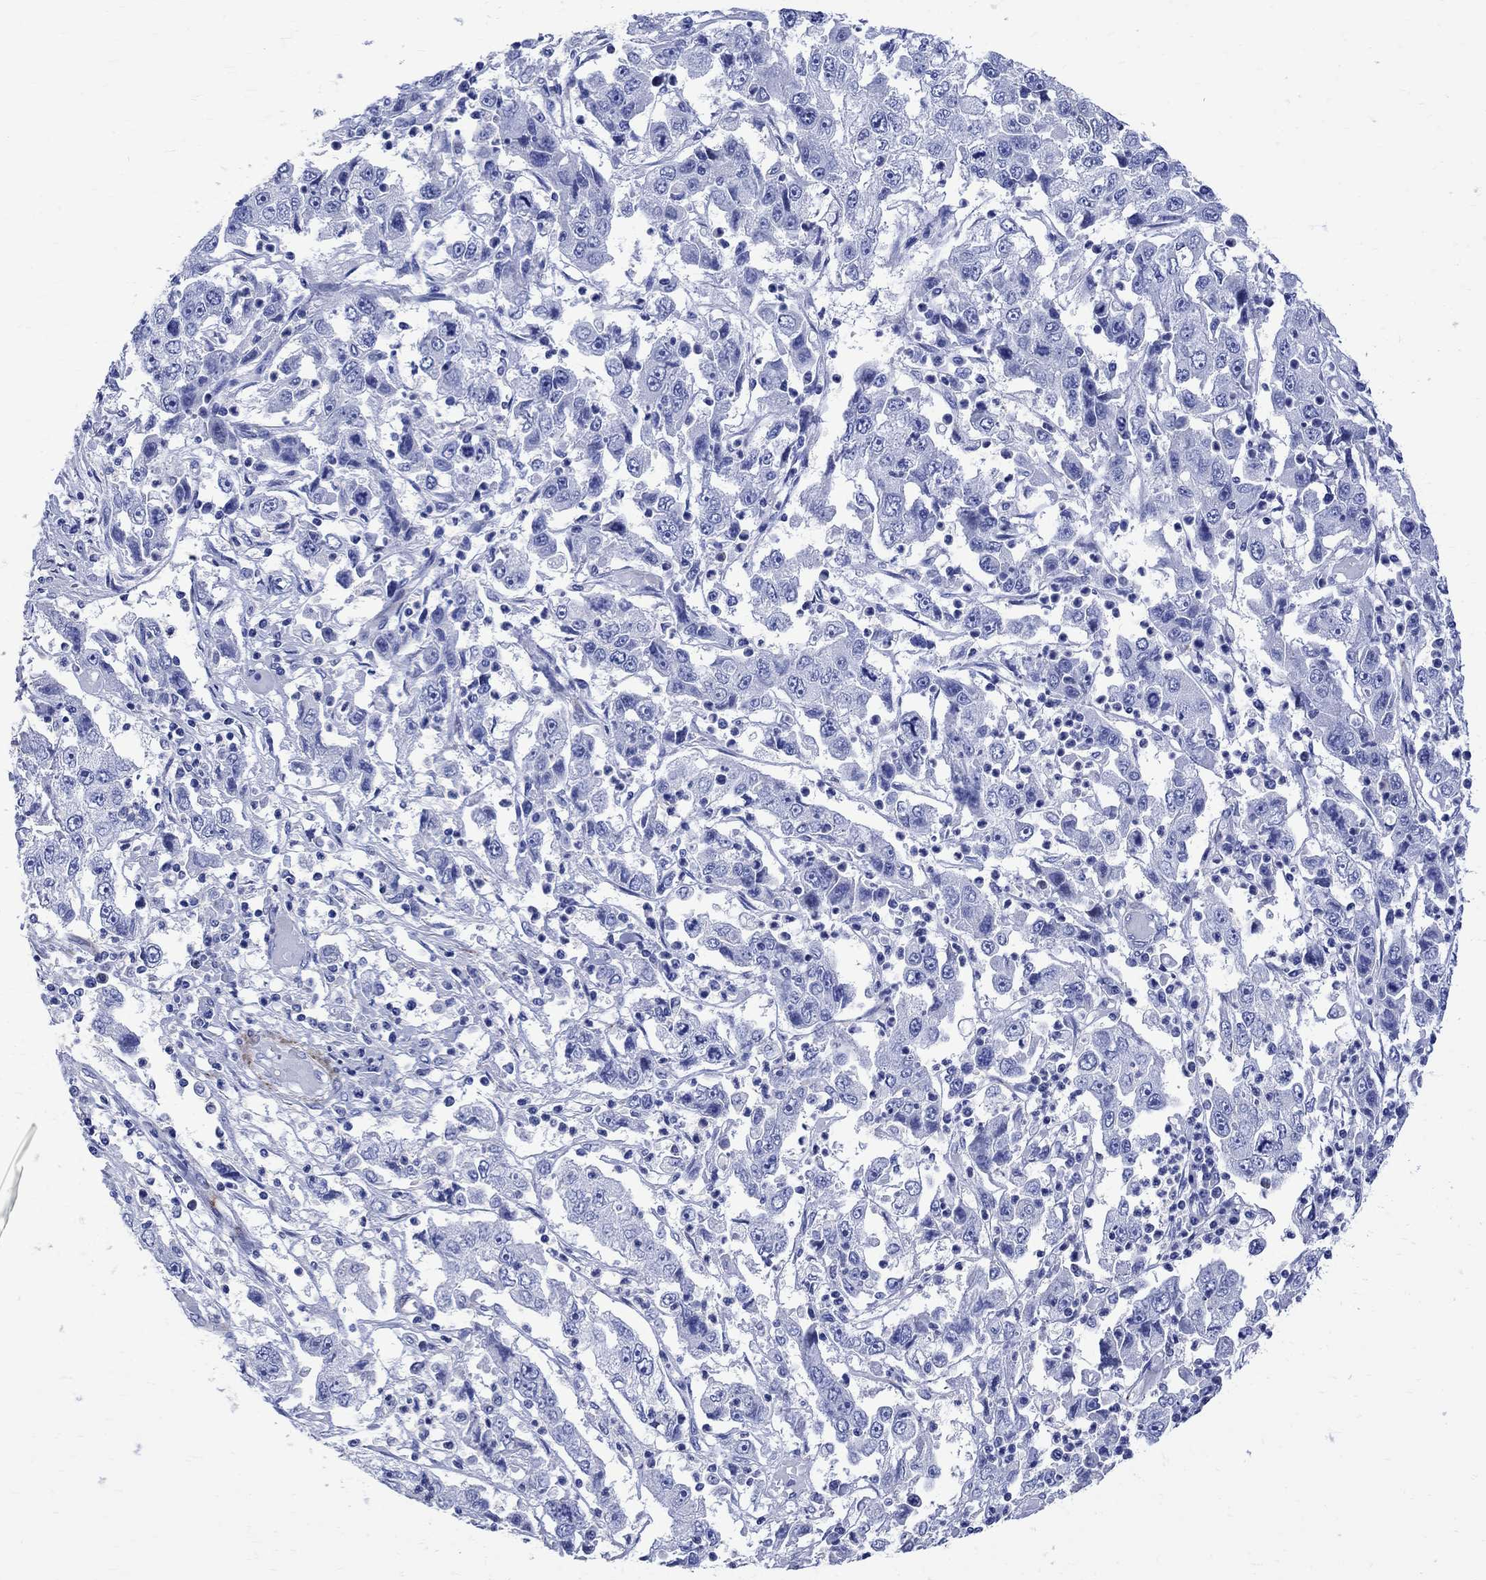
{"staining": {"intensity": "negative", "quantity": "none", "location": "none"}, "tissue": "cervical cancer", "cell_type": "Tumor cells", "image_type": "cancer", "snomed": [{"axis": "morphology", "description": "Squamous cell carcinoma, NOS"}, {"axis": "topography", "description": "Cervix"}], "caption": "This histopathology image is of squamous cell carcinoma (cervical) stained with IHC to label a protein in brown with the nuclei are counter-stained blue. There is no positivity in tumor cells.", "gene": "PARVB", "patient": {"sex": "female", "age": 36}}